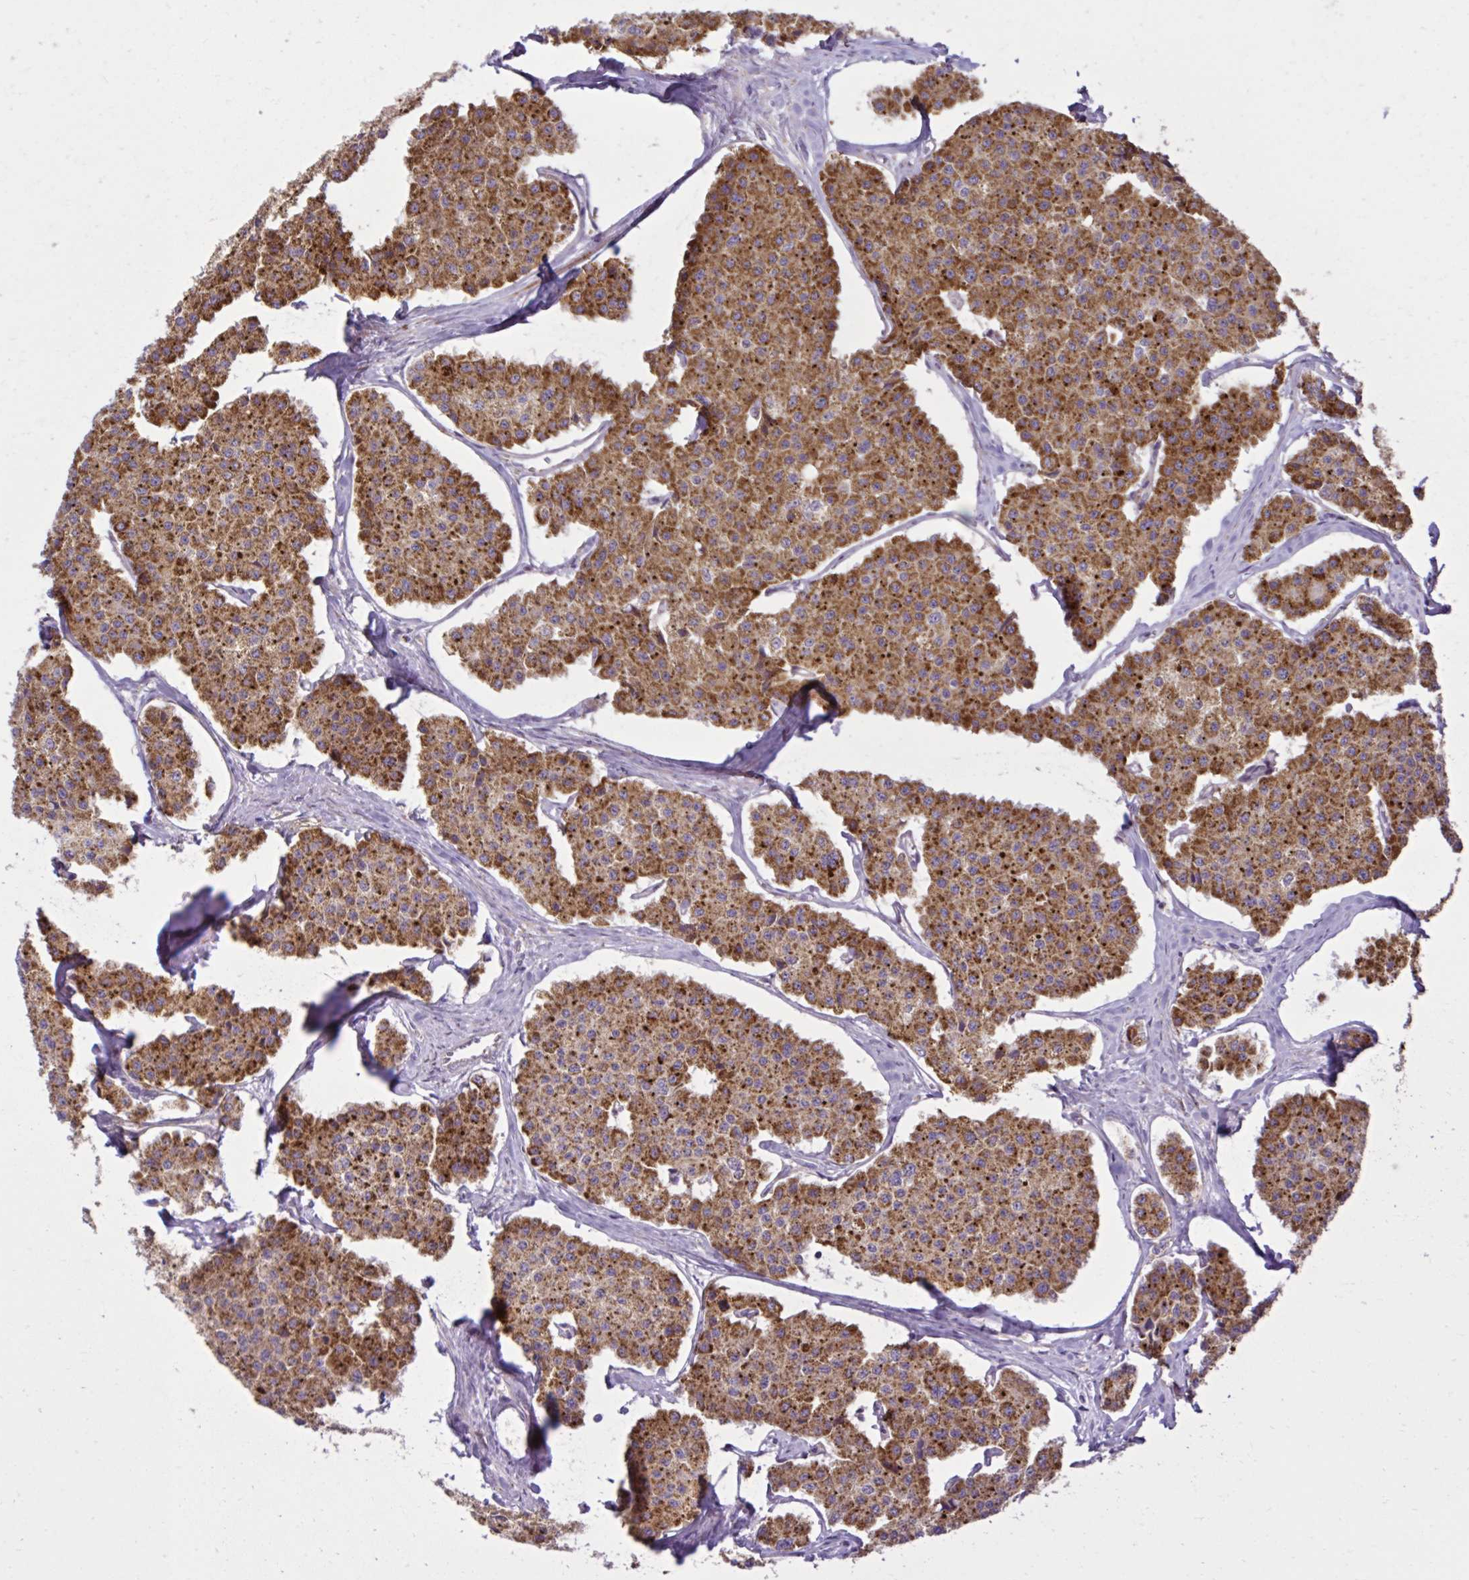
{"staining": {"intensity": "strong", "quantity": ">75%", "location": "cytoplasmic/membranous"}, "tissue": "carcinoid", "cell_type": "Tumor cells", "image_type": "cancer", "snomed": [{"axis": "morphology", "description": "Carcinoid, malignant, NOS"}, {"axis": "topography", "description": "Small intestine"}], "caption": "IHC (DAB) staining of human malignant carcinoid displays strong cytoplasmic/membranous protein positivity in about >75% of tumor cells.", "gene": "LIMS1", "patient": {"sex": "female", "age": 65}}